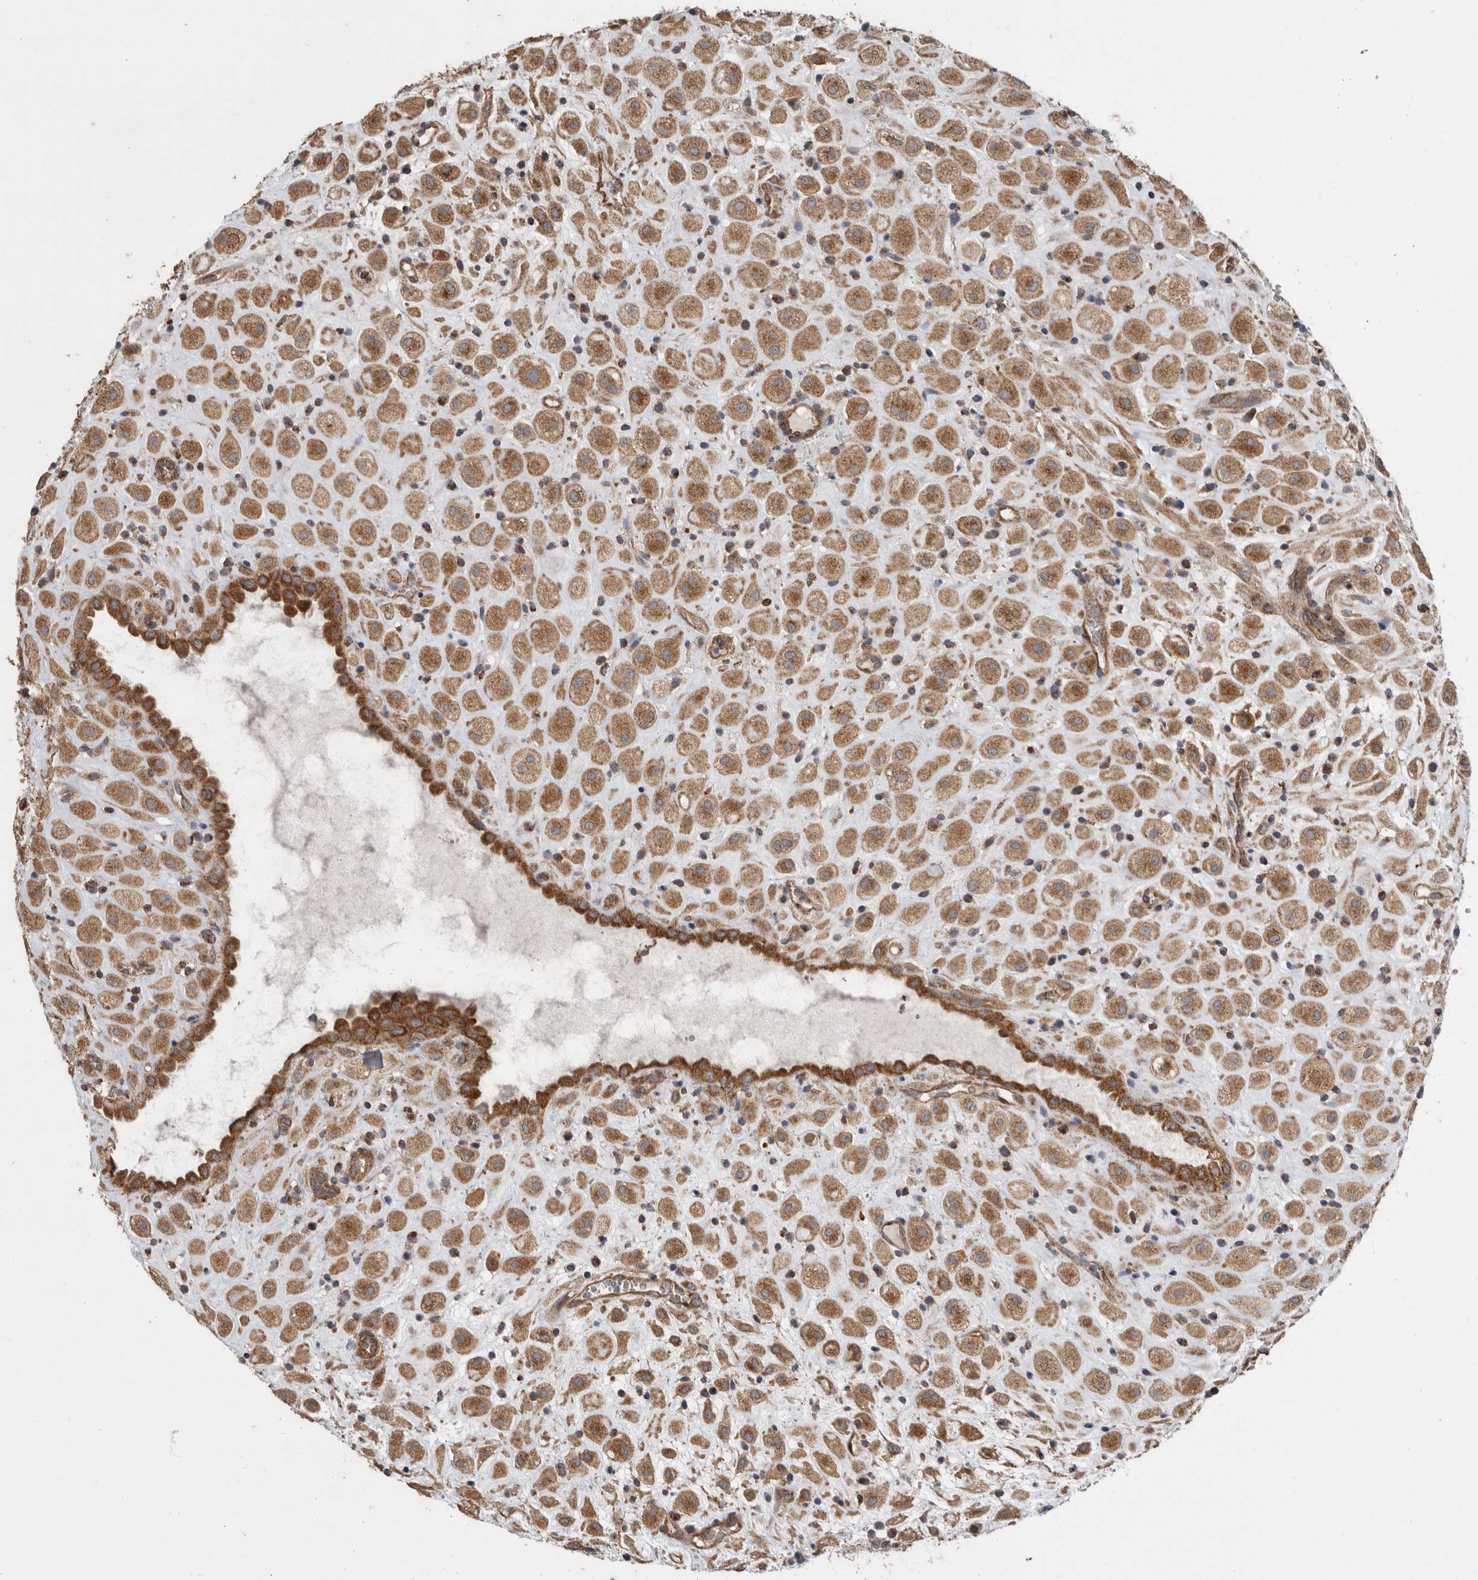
{"staining": {"intensity": "moderate", "quantity": ">75%", "location": "cytoplasmic/membranous"}, "tissue": "placenta", "cell_type": "Decidual cells", "image_type": "normal", "snomed": [{"axis": "morphology", "description": "Normal tissue, NOS"}, {"axis": "topography", "description": "Placenta"}], "caption": "Protein staining shows moderate cytoplasmic/membranous staining in about >75% of decidual cells in normal placenta.", "gene": "PODXL2", "patient": {"sex": "female", "age": 35}}